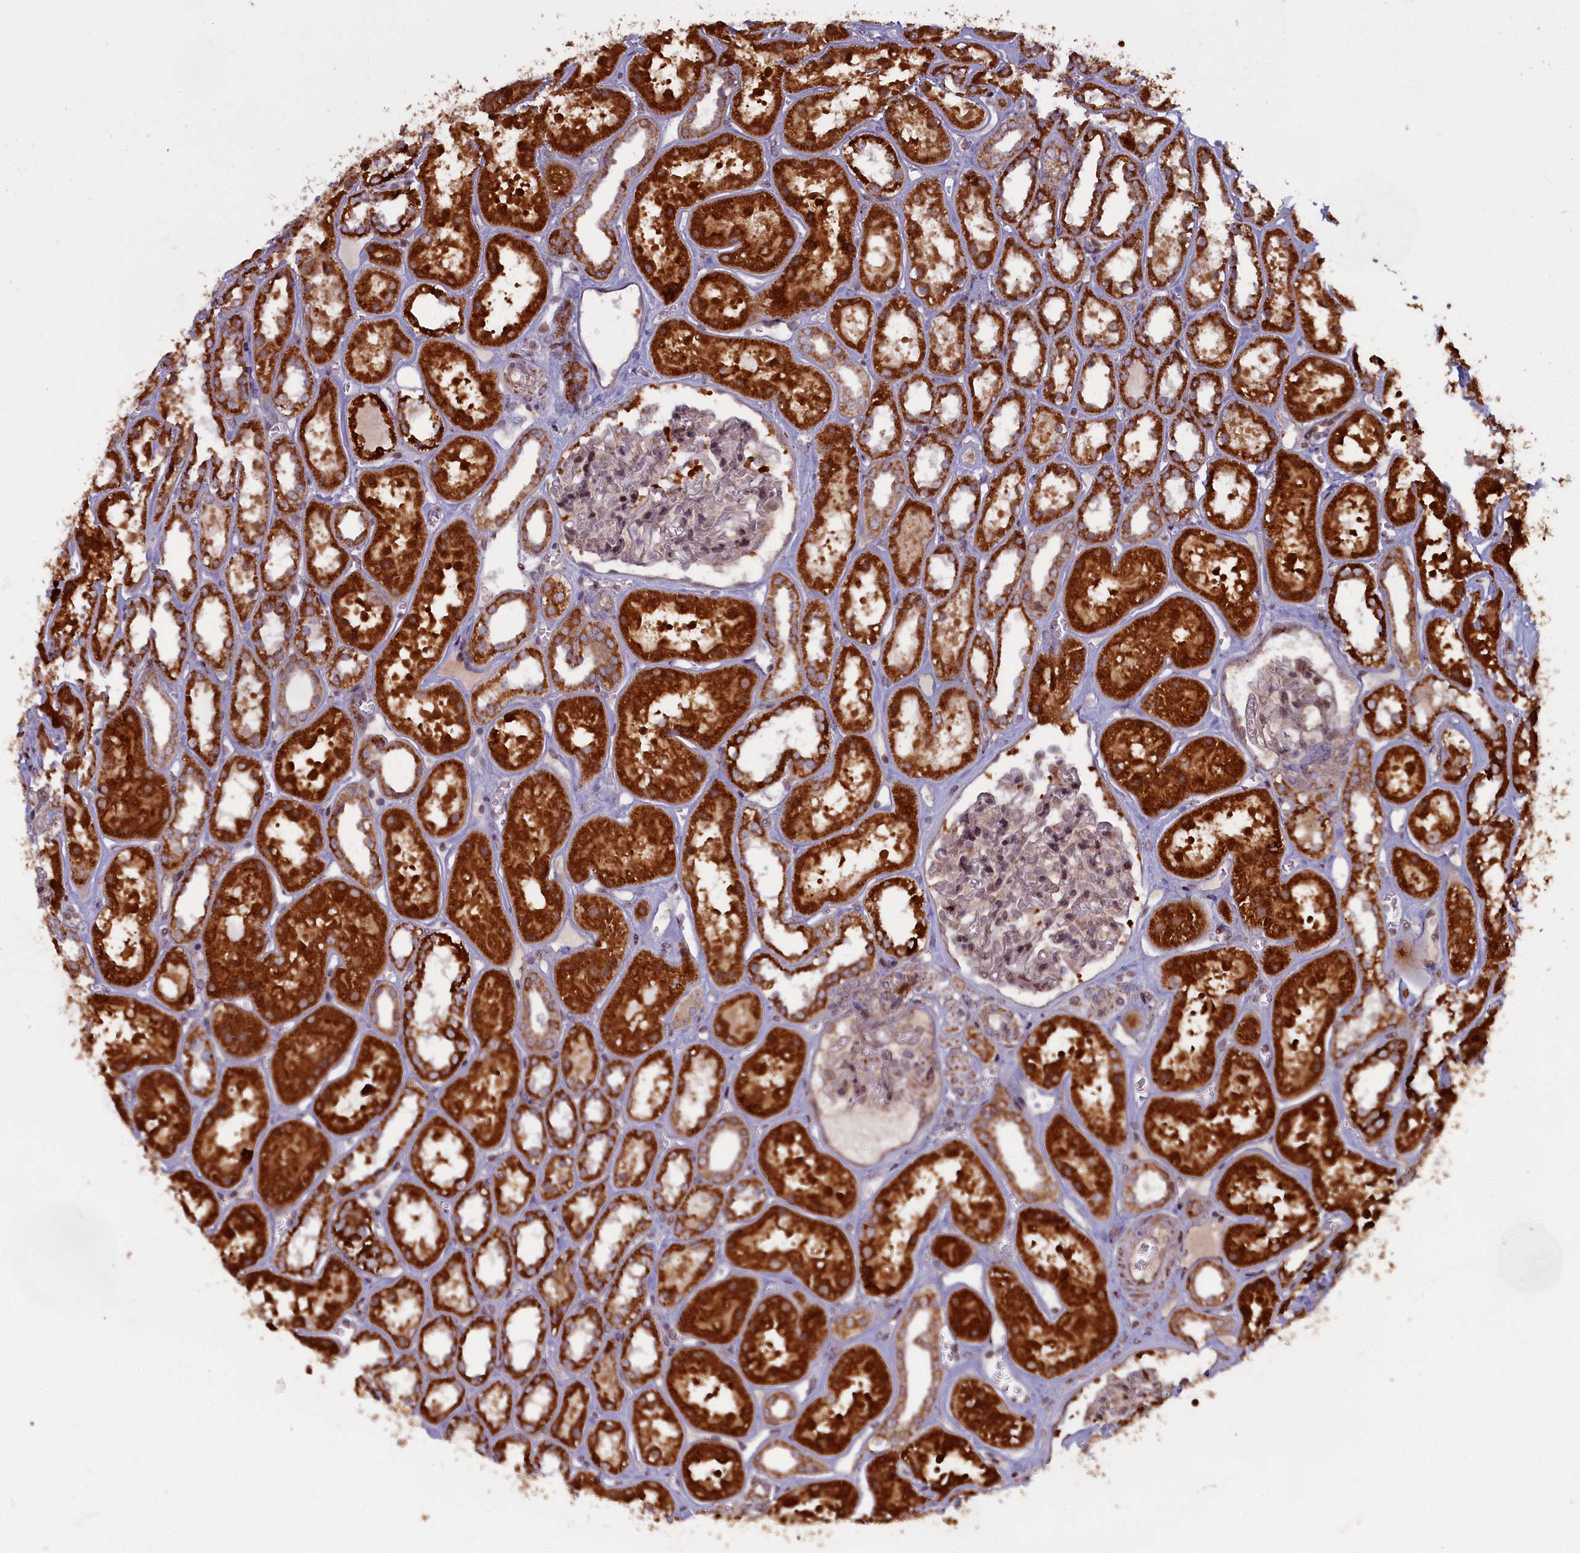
{"staining": {"intensity": "negative", "quantity": "none", "location": "none"}, "tissue": "kidney", "cell_type": "Cells in glomeruli", "image_type": "normal", "snomed": [{"axis": "morphology", "description": "Normal tissue, NOS"}, {"axis": "topography", "description": "Kidney"}], "caption": "An IHC photomicrograph of normal kidney is shown. There is no staining in cells in glomeruli of kidney.", "gene": "PLA2G10", "patient": {"sex": "female", "age": 41}}